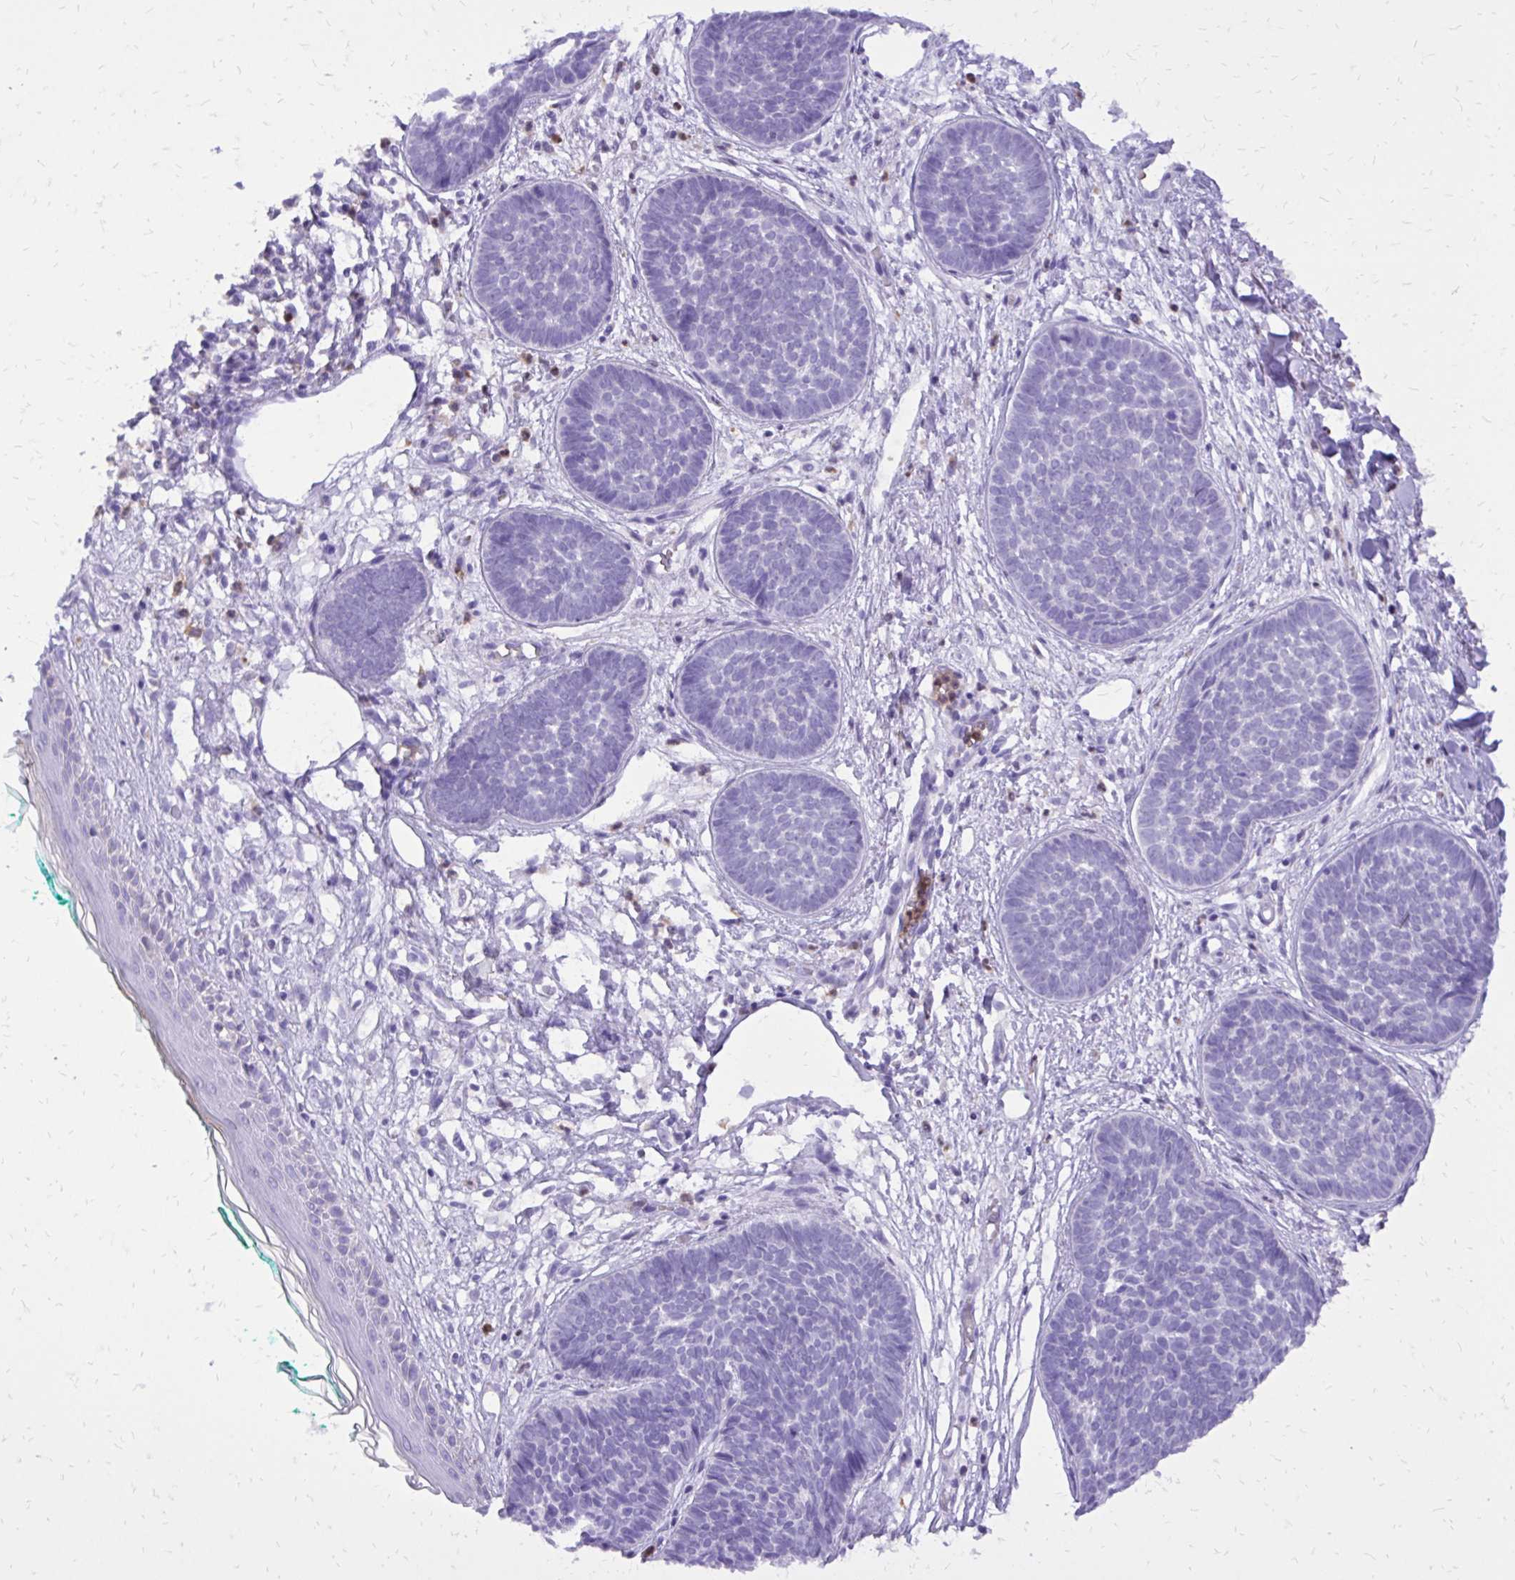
{"staining": {"intensity": "negative", "quantity": "none", "location": "none"}, "tissue": "skin cancer", "cell_type": "Tumor cells", "image_type": "cancer", "snomed": [{"axis": "morphology", "description": "Basal cell carcinoma"}, {"axis": "topography", "description": "Skin"}, {"axis": "topography", "description": "Skin of neck"}, {"axis": "topography", "description": "Skin of shoulder"}, {"axis": "topography", "description": "Skin of back"}], "caption": "Human skin cancer (basal cell carcinoma) stained for a protein using immunohistochemistry demonstrates no expression in tumor cells.", "gene": "CAT", "patient": {"sex": "male", "age": 80}}